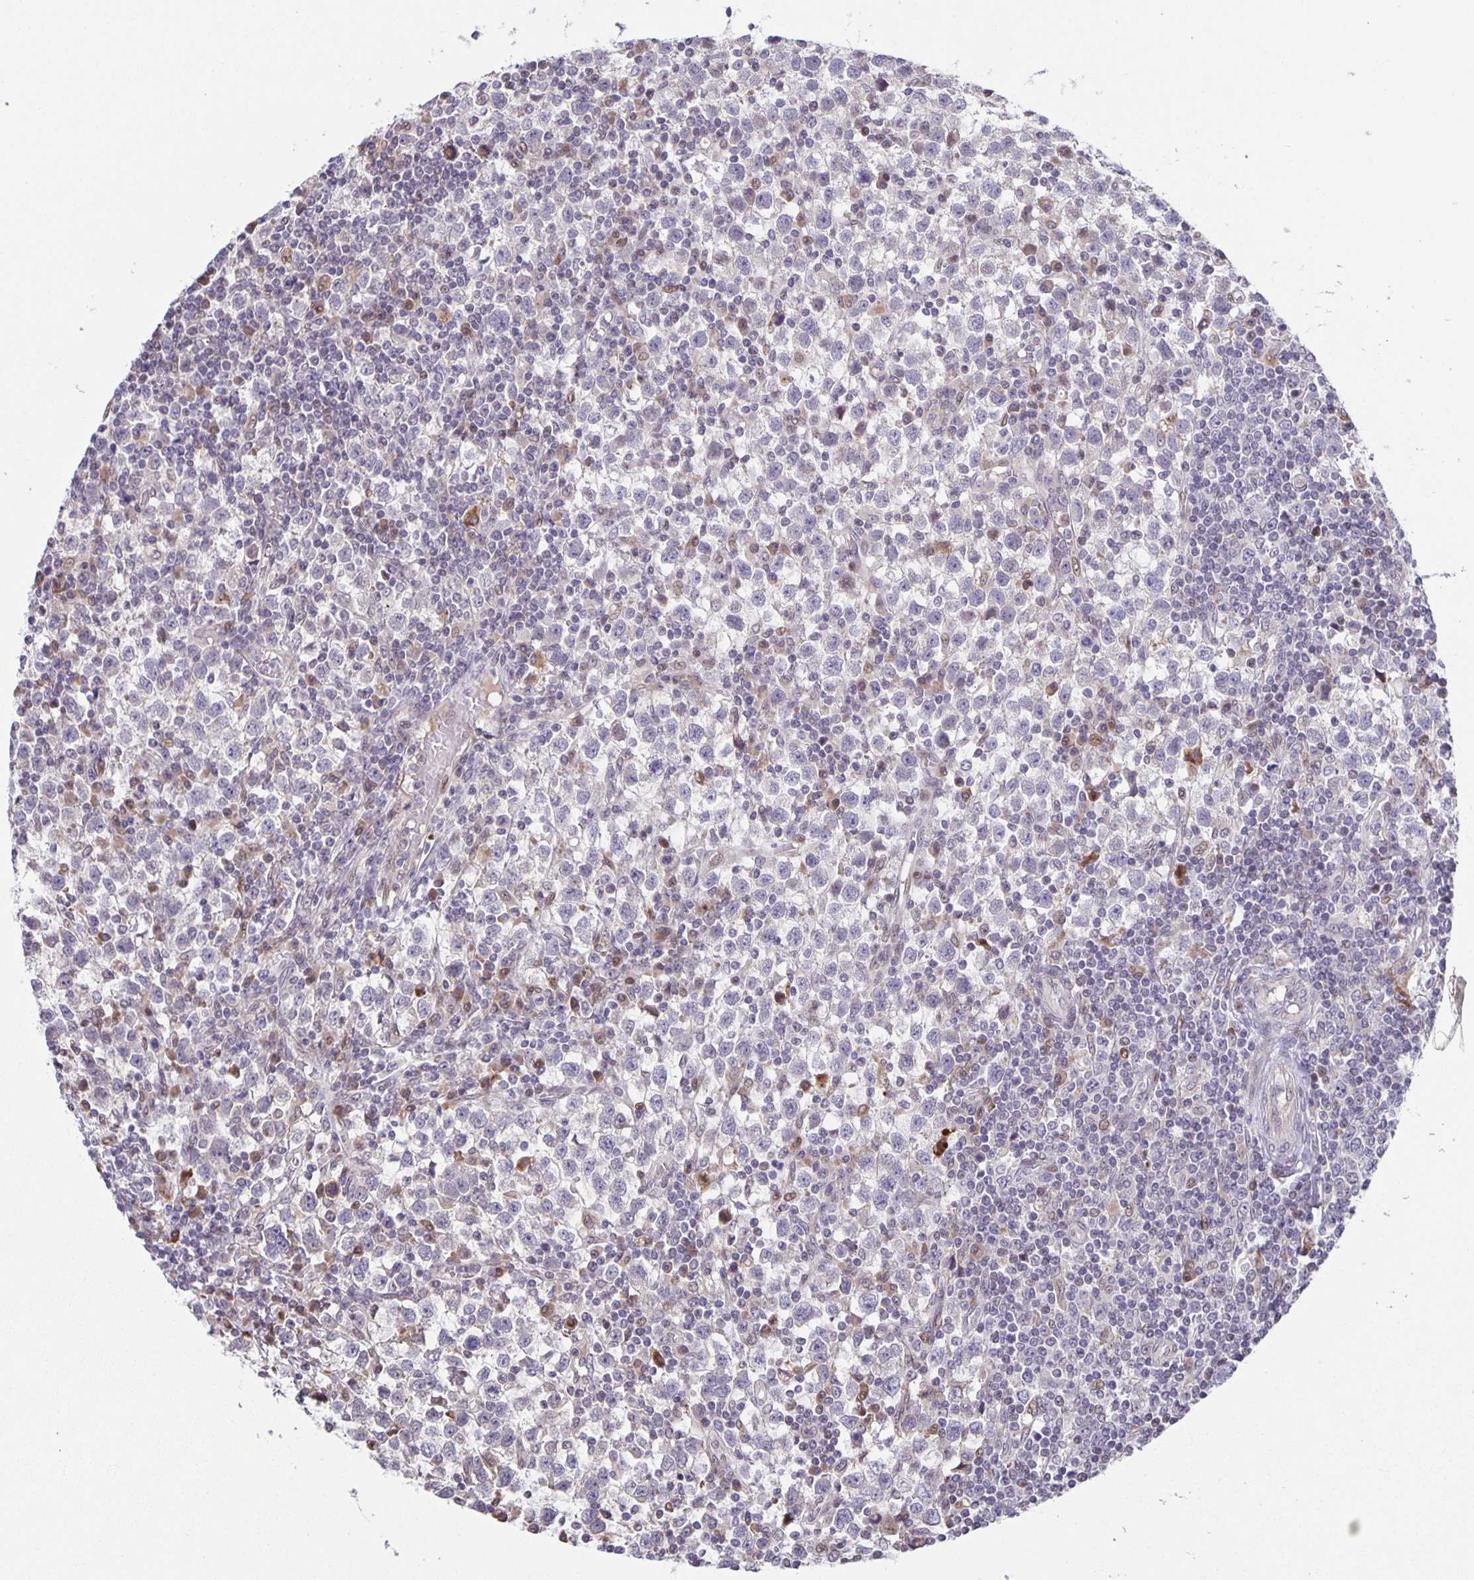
{"staining": {"intensity": "negative", "quantity": "none", "location": "none"}, "tissue": "testis cancer", "cell_type": "Tumor cells", "image_type": "cancer", "snomed": [{"axis": "morphology", "description": "Seminoma, NOS"}, {"axis": "topography", "description": "Testis"}], "caption": "An immunohistochemistry (IHC) photomicrograph of testis seminoma is shown. There is no staining in tumor cells of testis seminoma.", "gene": "MAPK12", "patient": {"sex": "male", "age": 34}}